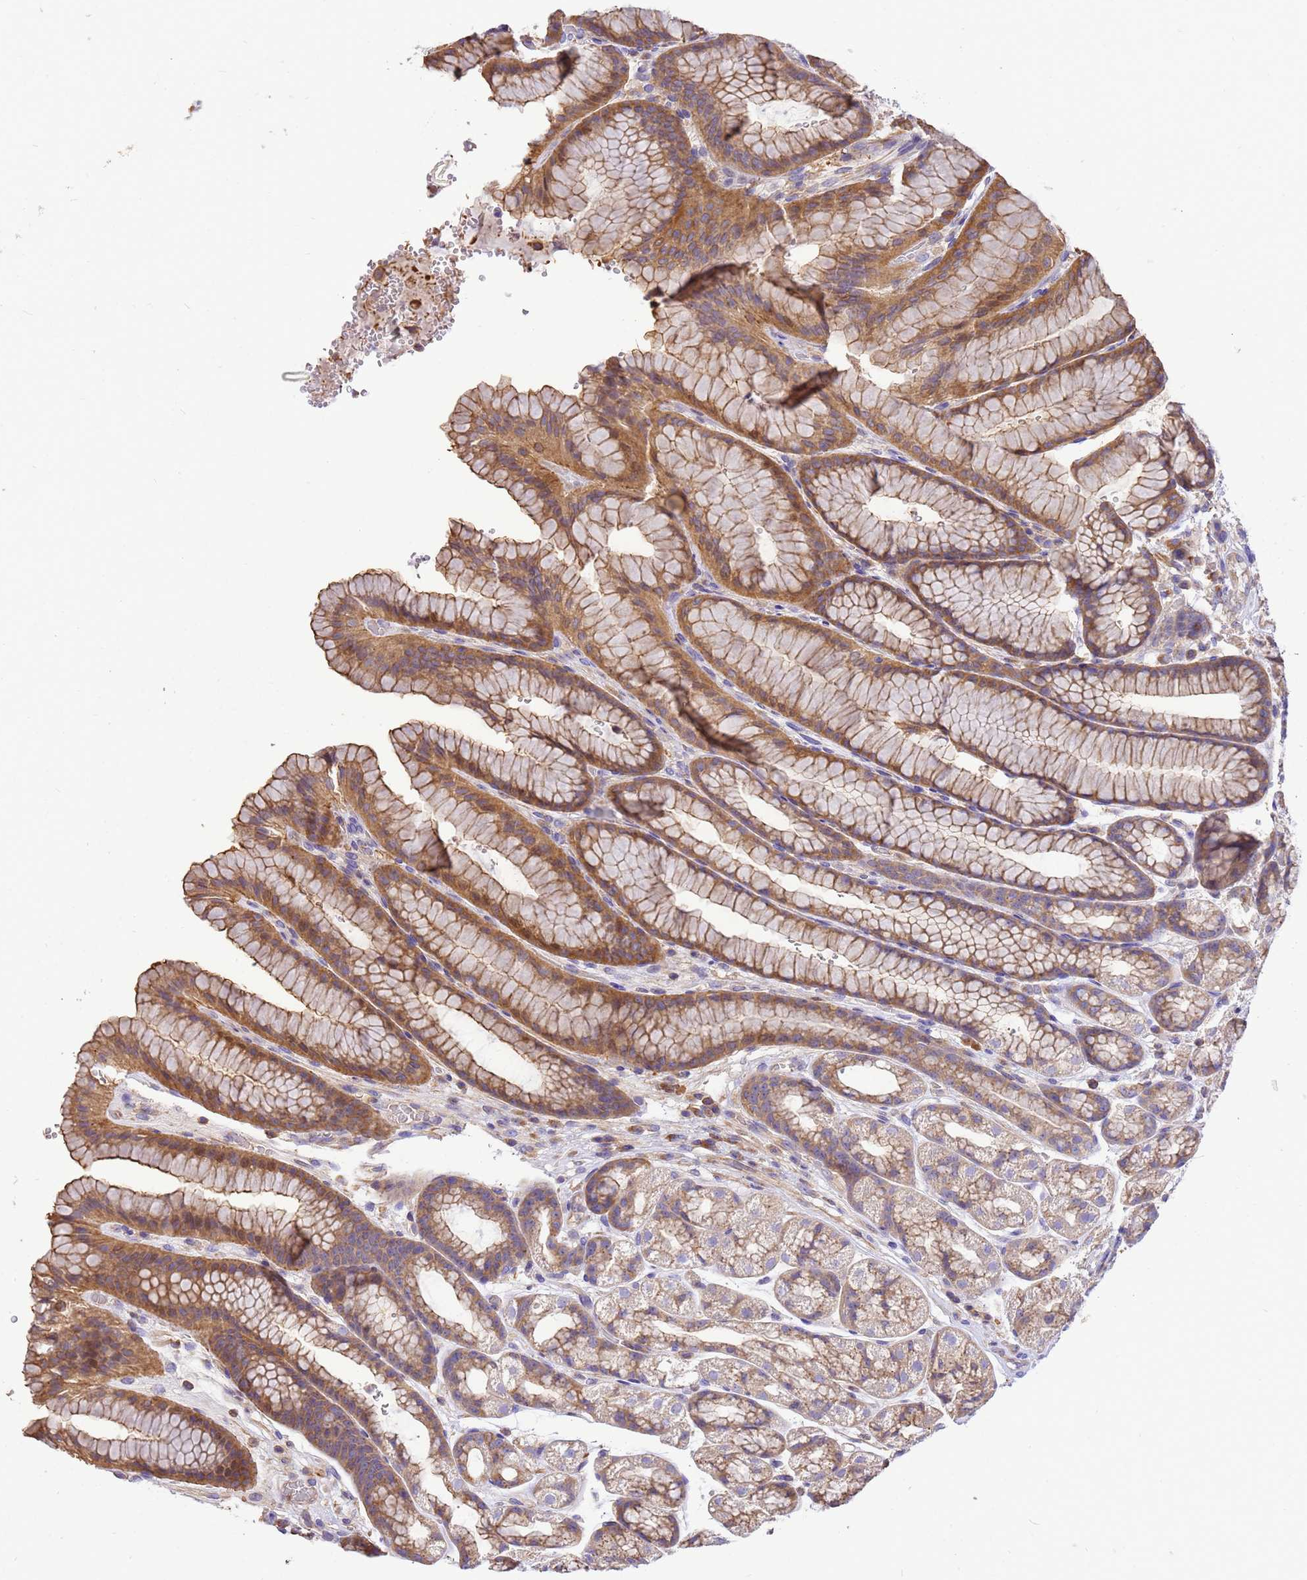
{"staining": {"intensity": "moderate", "quantity": "25%-75%", "location": "cytoplasmic/membranous"}, "tissue": "stomach", "cell_type": "Glandular cells", "image_type": "normal", "snomed": [{"axis": "morphology", "description": "Normal tissue, NOS"}, {"axis": "morphology", "description": "Adenocarcinoma, NOS"}, {"axis": "topography", "description": "Stomach"}], "caption": "This is a photomicrograph of IHC staining of unremarkable stomach, which shows moderate staining in the cytoplasmic/membranous of glandular cells.", "gene": "WDR64", "patient": {"sex": "male", "age": 57}}